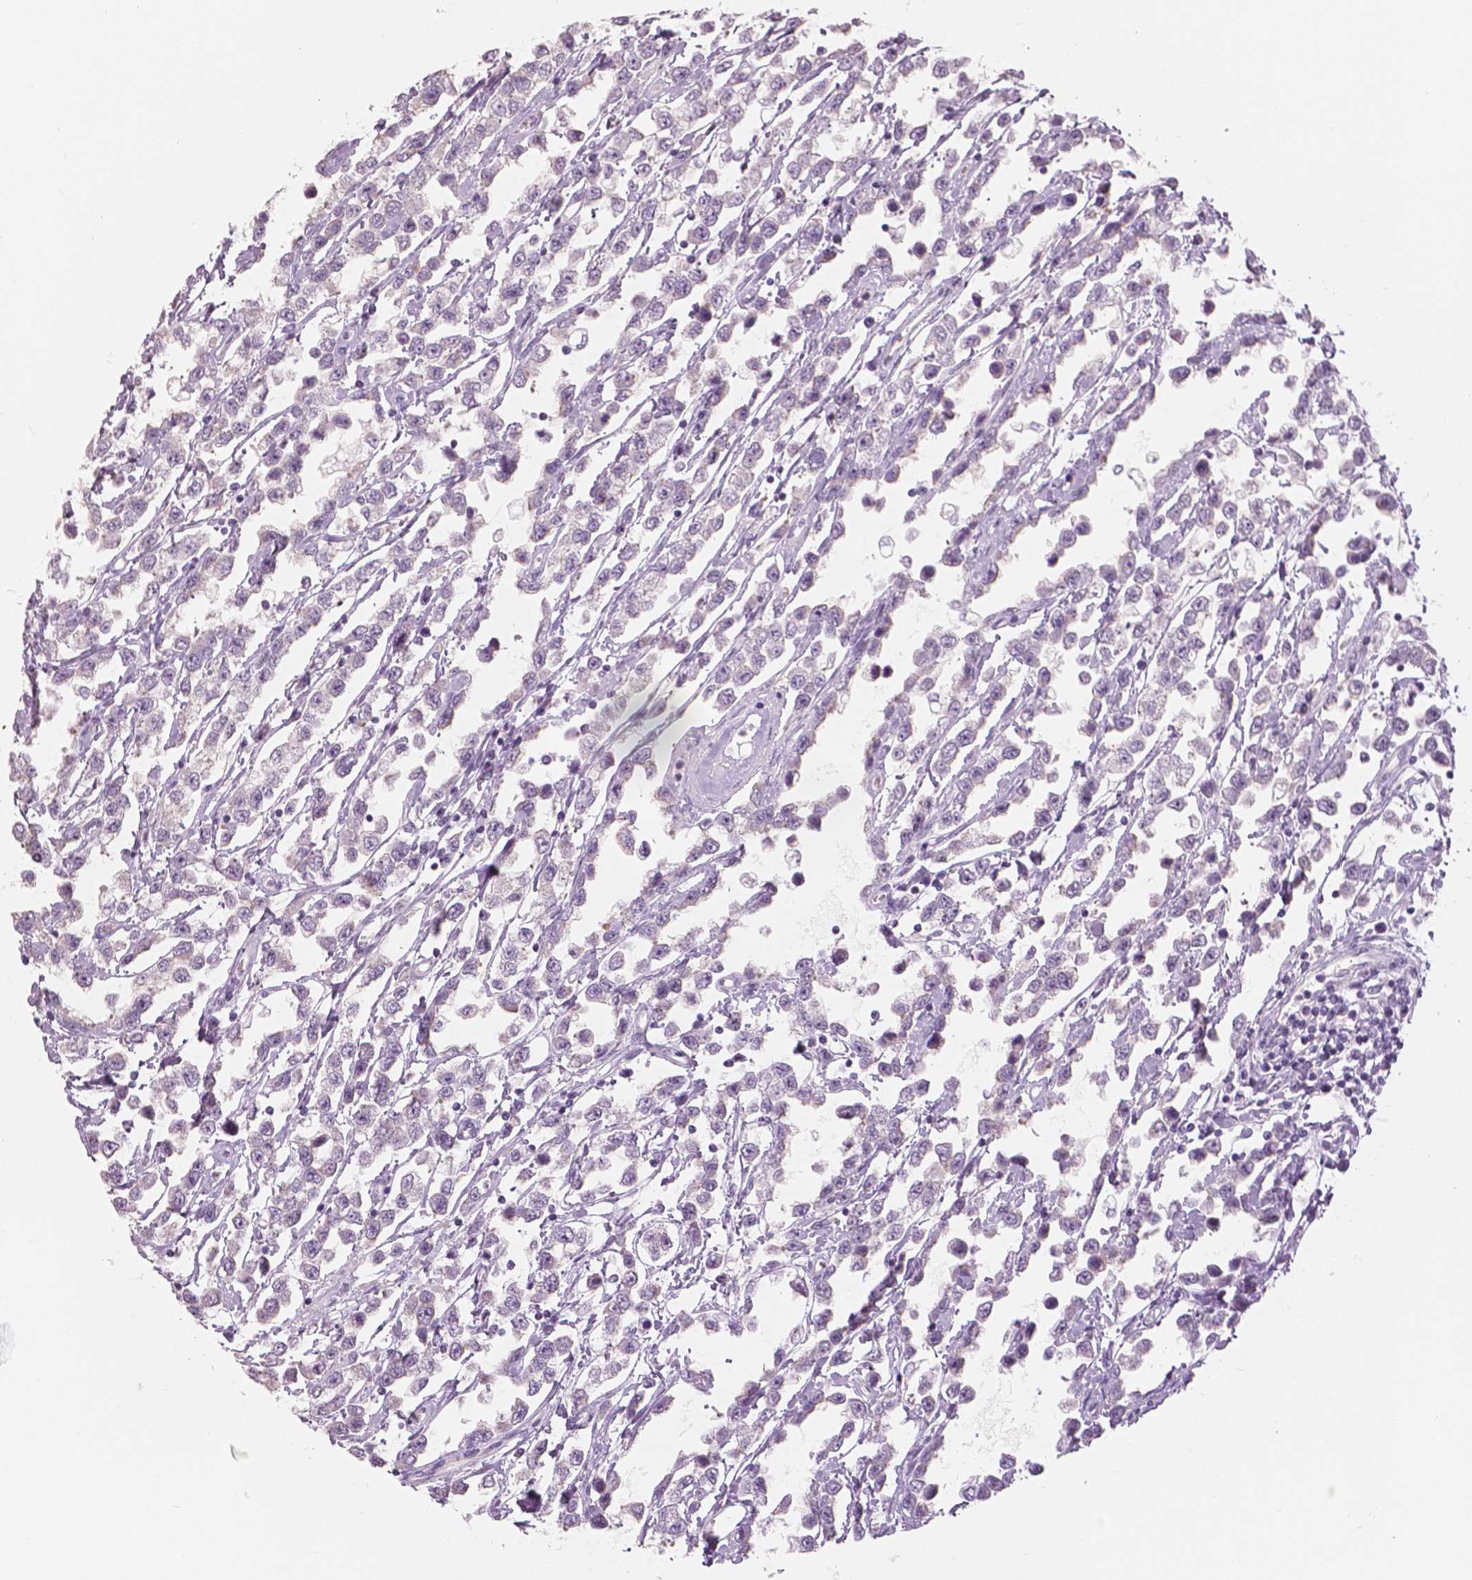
{"staining": {"intensity": "negative", "quantity": "none", "location": "none"}, "tissue": "testis cancer", "cell_type": "Tumor cells", "image_type": "cancer", "snomed": [{"axis": "morphology", "description": "Seminoma, NOS"}, {"axis": "topography", "description": "Testis"}], "caption": "Micrograph shows no protein expression in tumor cells of testis cancer (seminoma) tissue.", "gene": "SLC24A1", "patient": {"sex": "male", "age": 34}}